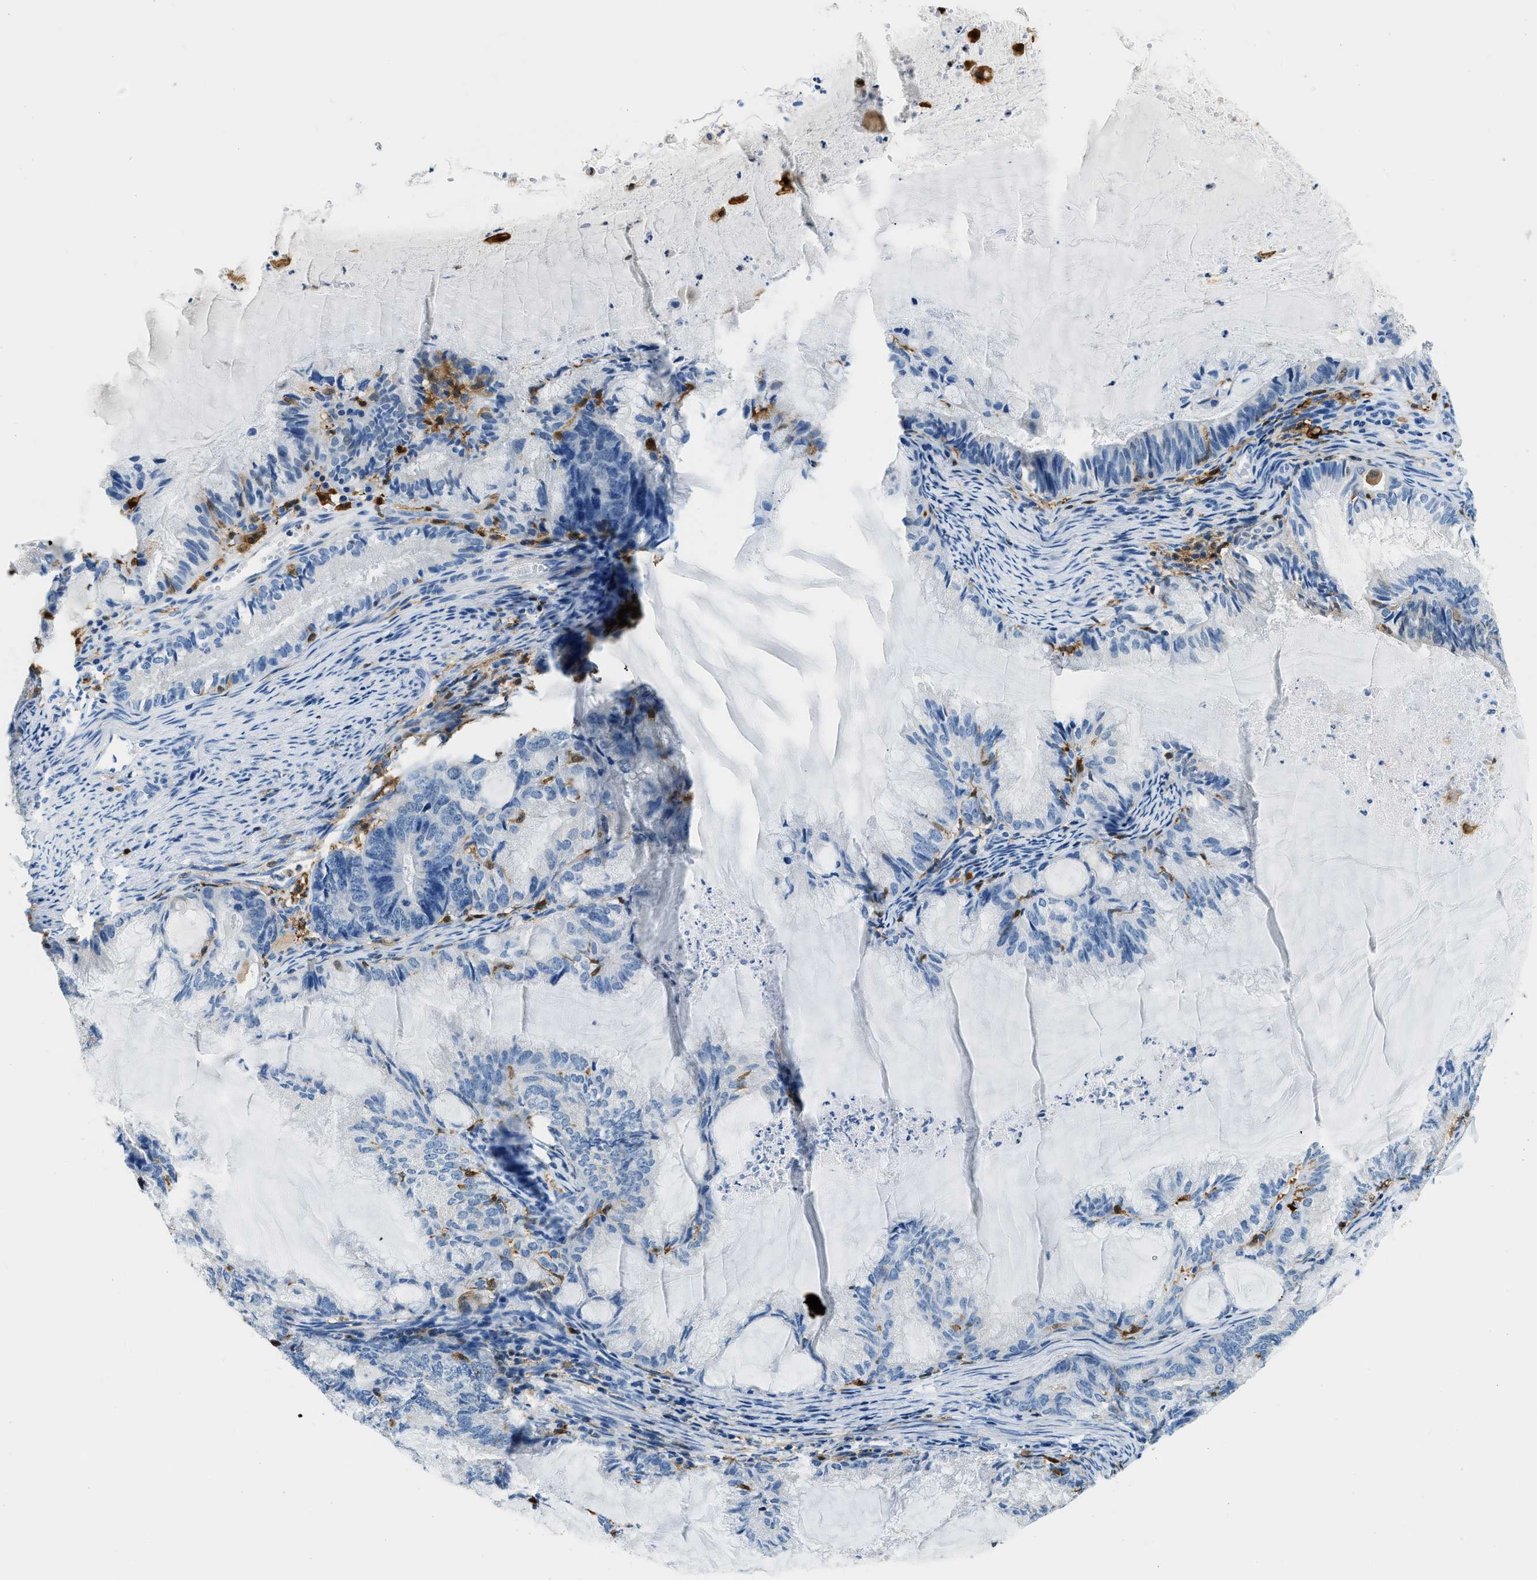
{"staining": {"intensity": "negative", "quantity": "none", "location": "none"}, "tissue": "endometrial cancer", "cell_type": "Tumor cells", "image_type": "cancer", "snomed": [{"axis": "morphology", "description": "Adenocarcinoma, NOS"}, {"axis": "topography", "description": "Endometrium"}], "caption": "Endometrial adenocarcinoma was stained to show a protein in brown. There is no significant expression in tumor cells.", "gene": "CAPG", "patient": {"sex": "female", "age": 86}}